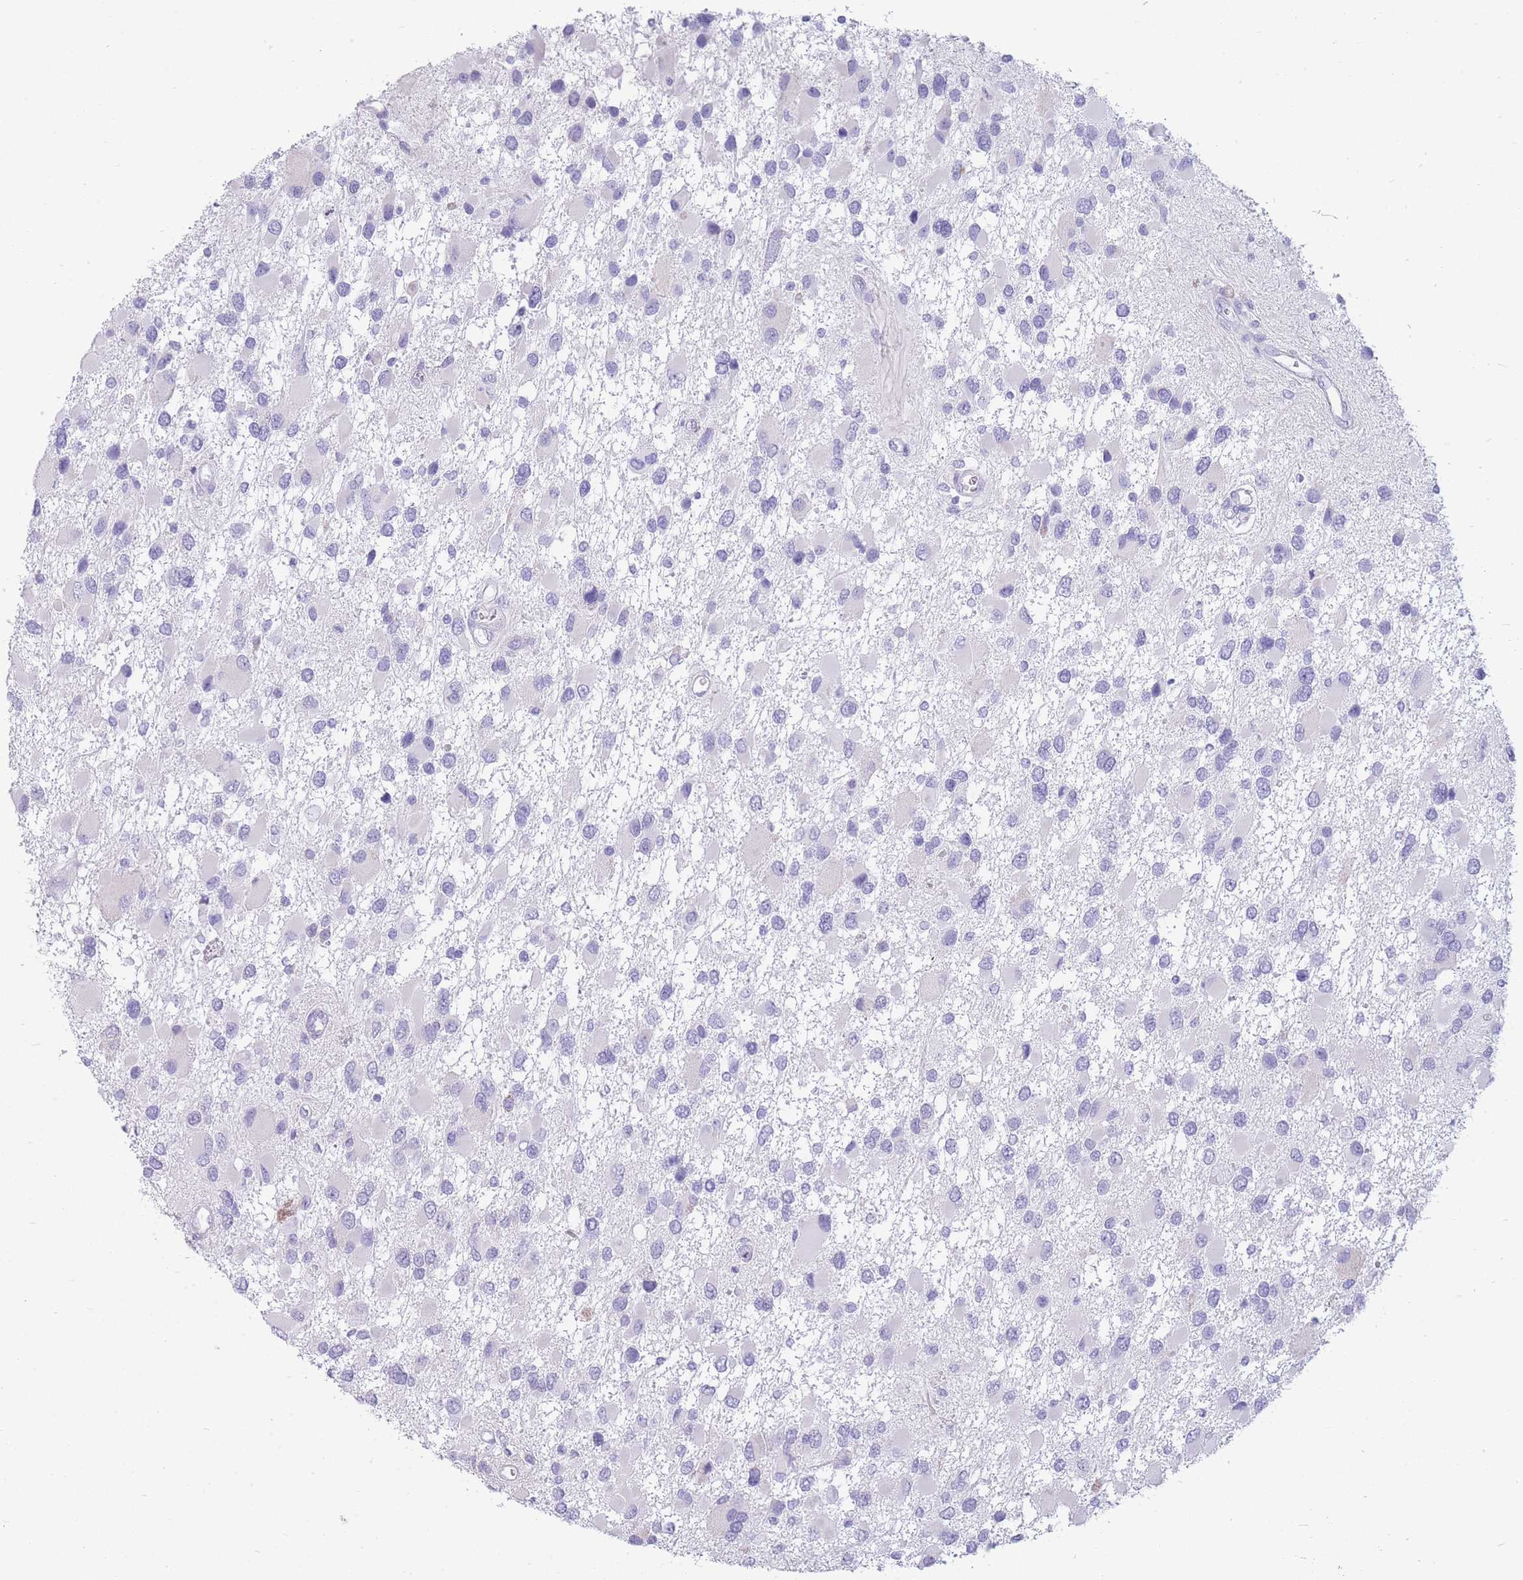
{"staining": {"intensity": "negative", "quantity": "none", "location": "none"}, "tissue": "glioma", "cell_type": "Tumor cells", "image_type": "cancer", "snomed": [{"axis": "morphology", "description": "Glioma, malignant, High grade"}, {"axis": "topography", "description": "Brain"}], "caption": "A micrograph of human glioma is negative for staining in tumor cells.", "gene": "UPK1A", "patient": {"sex": "male", "age": 53}}